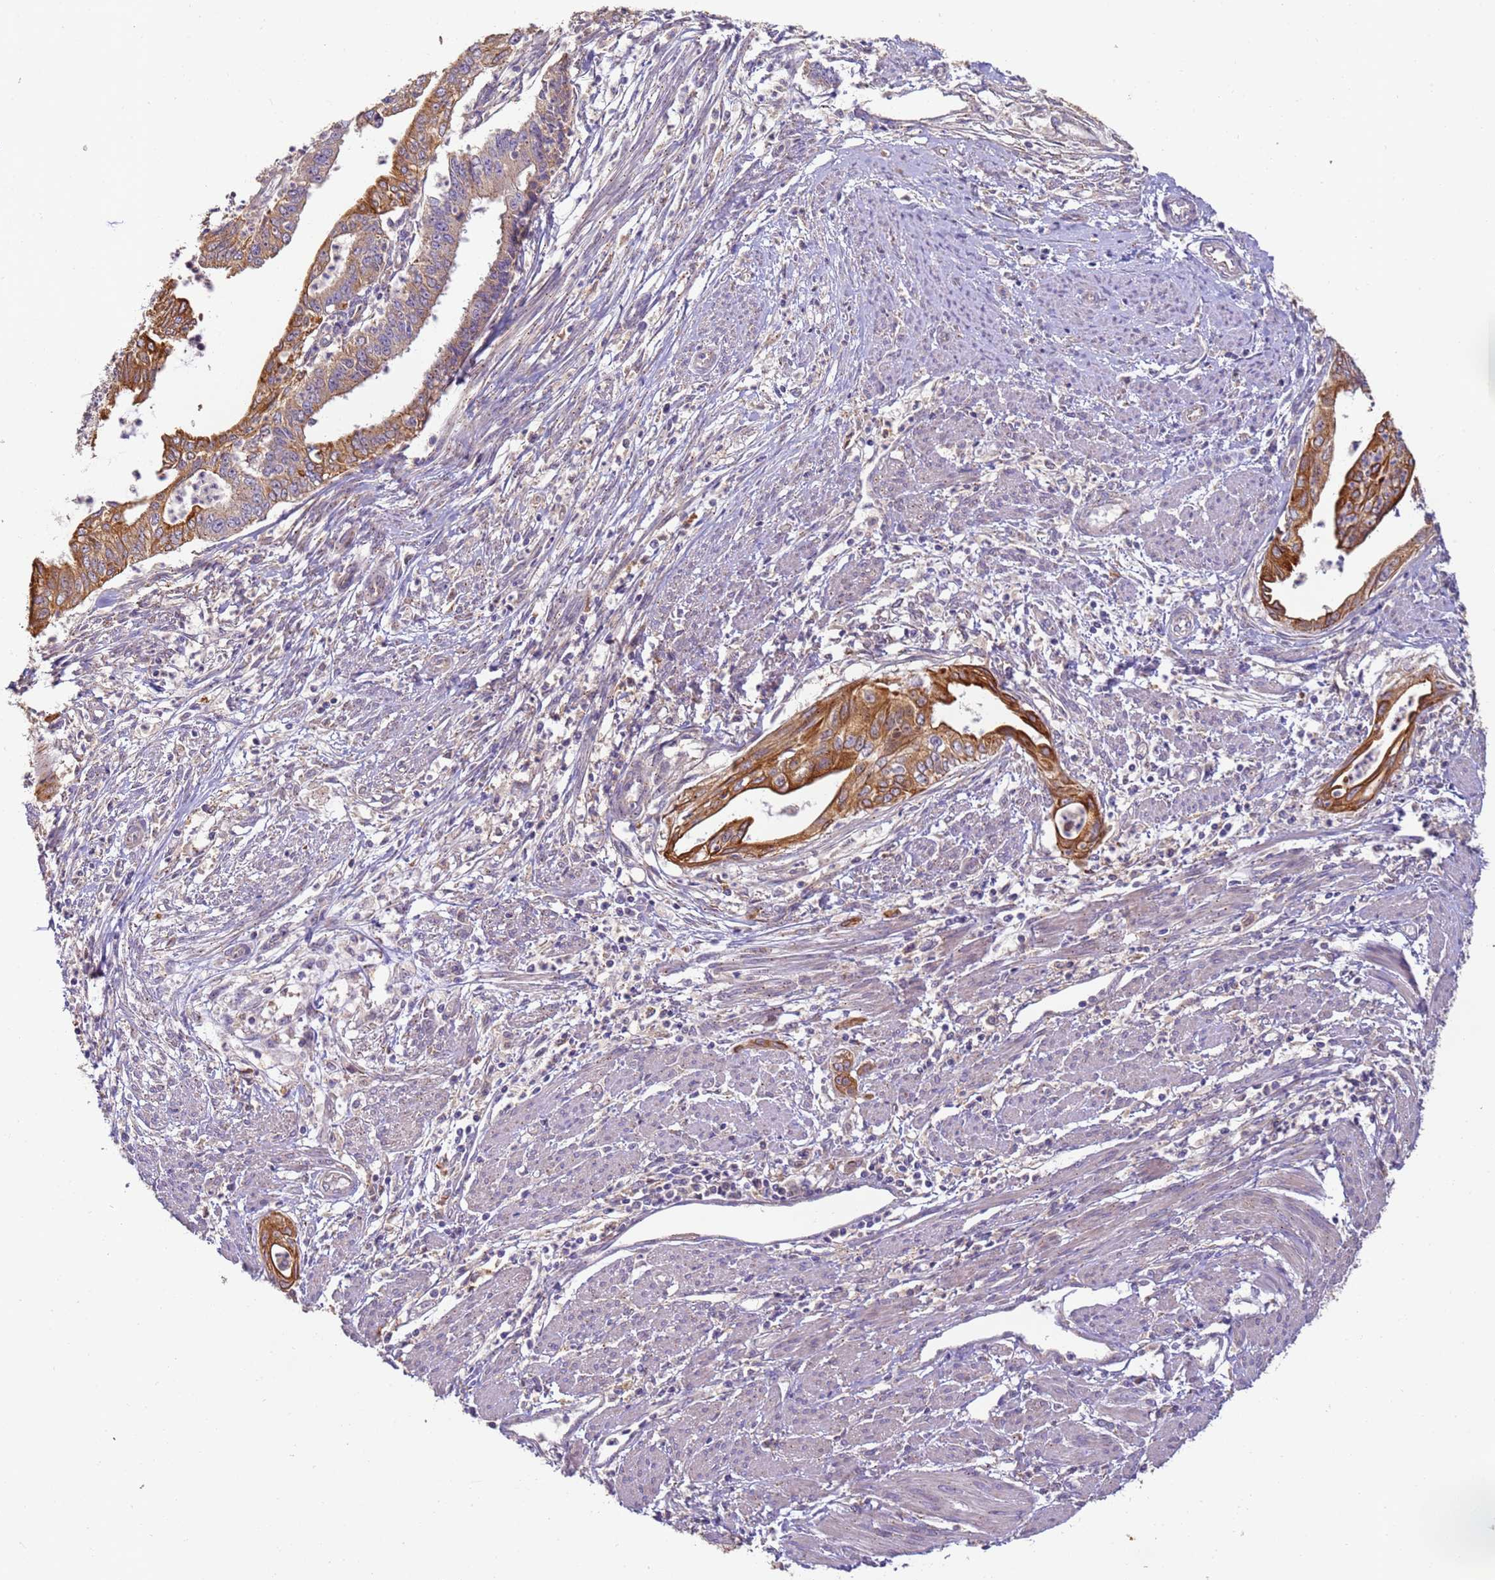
{"staining": {"intensity": "moderate", "quantity": "25%-75%", "location": "cytoplasmic/membranous"}, "tissue": "endometrial cancer", "cell_type": "Tumor cells", "image_type": "cancer", "snomed": [{"axis": "morphology", "description": "Adenocarcinoma, NOS"}, {"axis": "topography", "description": "Endometrium"}], "caption": "Moderate cytoplasmic/membranous protein expression is present in about 25%-75% of tumor cells in adenocarcinoma (endometrial).", "gene": "TIGAR", "patient": {"sex": "female", "age": 73}}